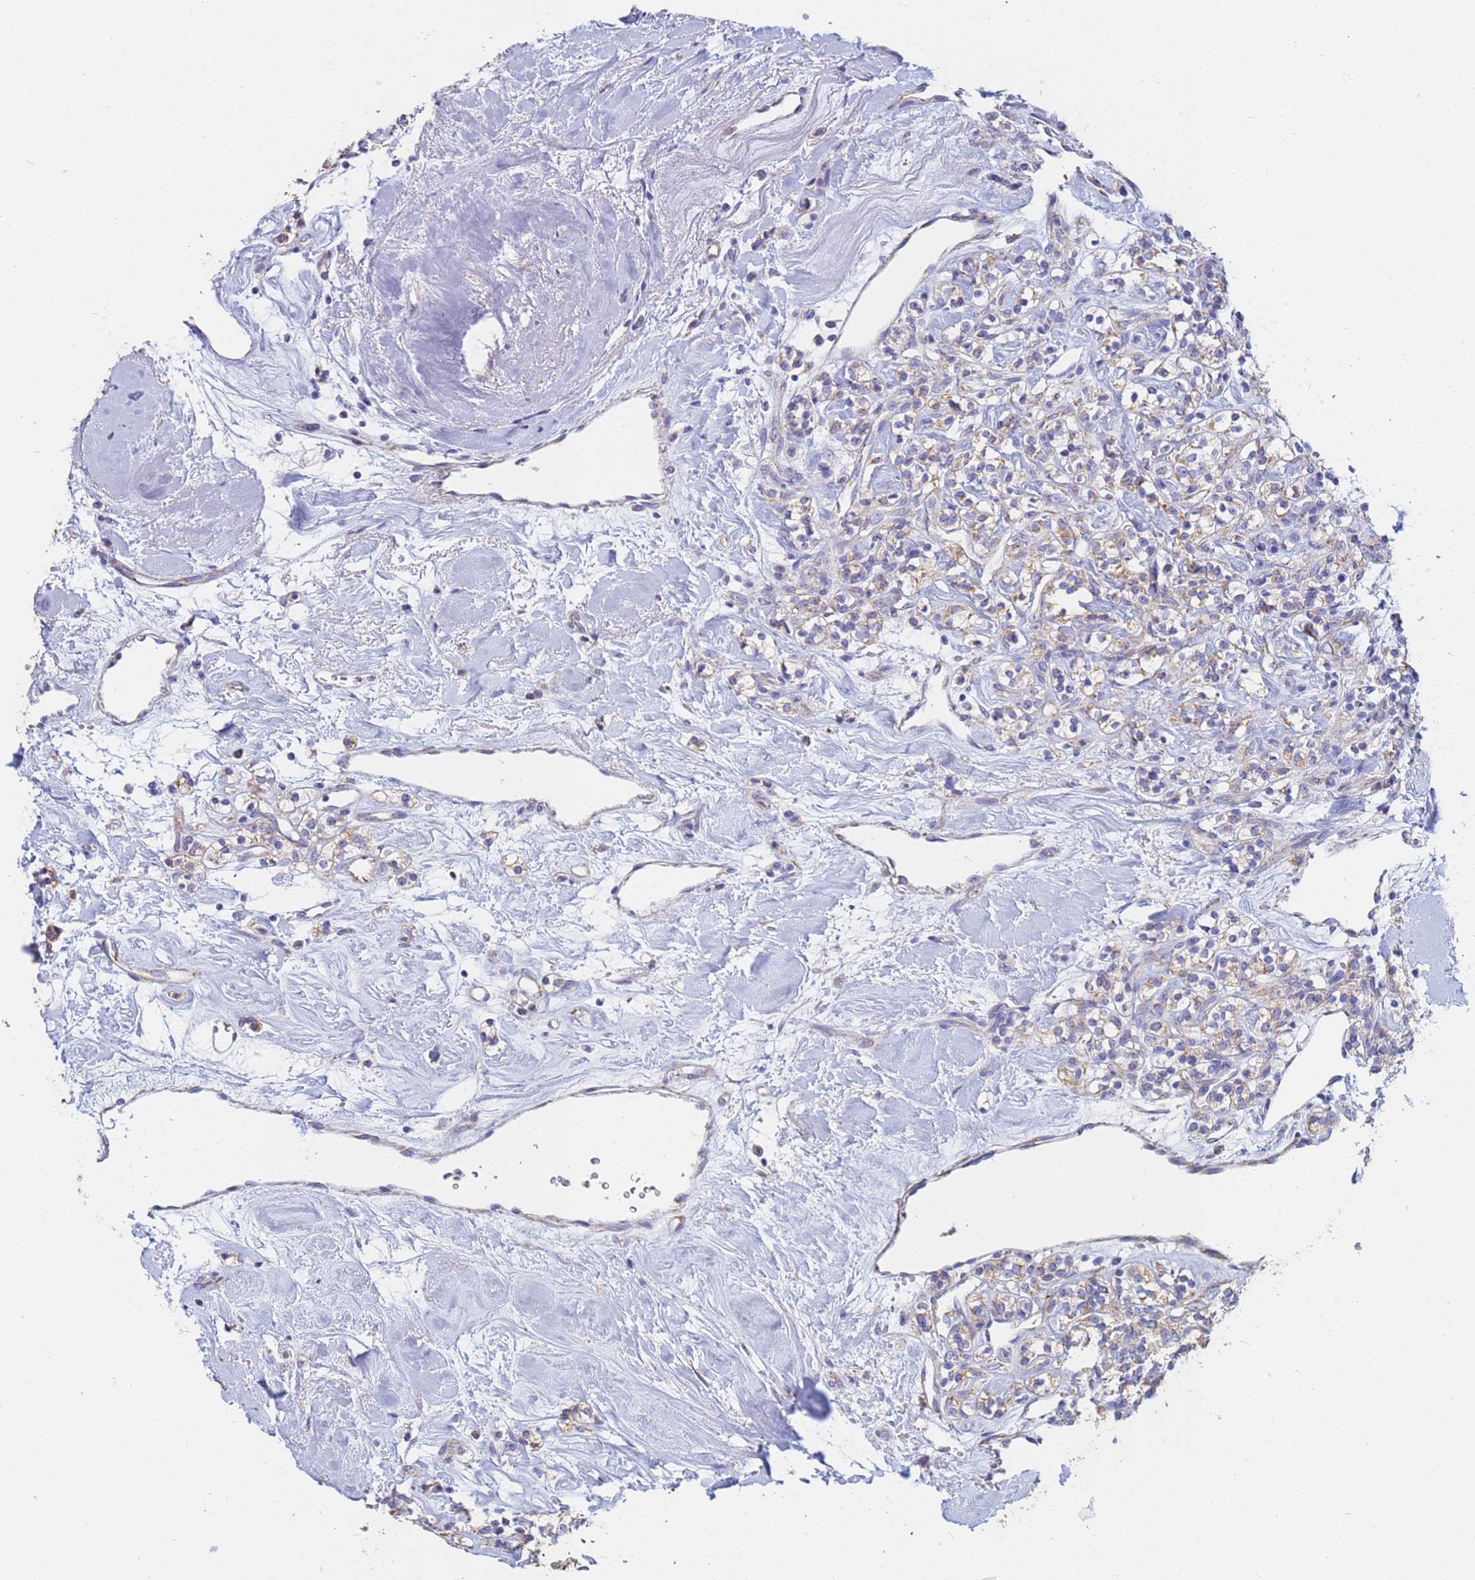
{"staining": {"intensity": "weak", "quantity": ">75%", "location": "cytoplasmic/membranous"}, "tissue": "renal cancer", "cell_type": "Tumor cells", "image_type": "cancer", "snomed": [{"axis": "morphology", "description": "Adenocarcinoma, NOS"}, {"axis": "topography", "description": "Kidney"}], "caption": "About >75% of tumor cells in adenocarcinoma (renal) exhibit weak cytoplasmic/membranous protein positivity as visualized by brown immunohistochemical staining.", "gene": "UQCRH", "patient": {"sex": "male", "age": 77}}